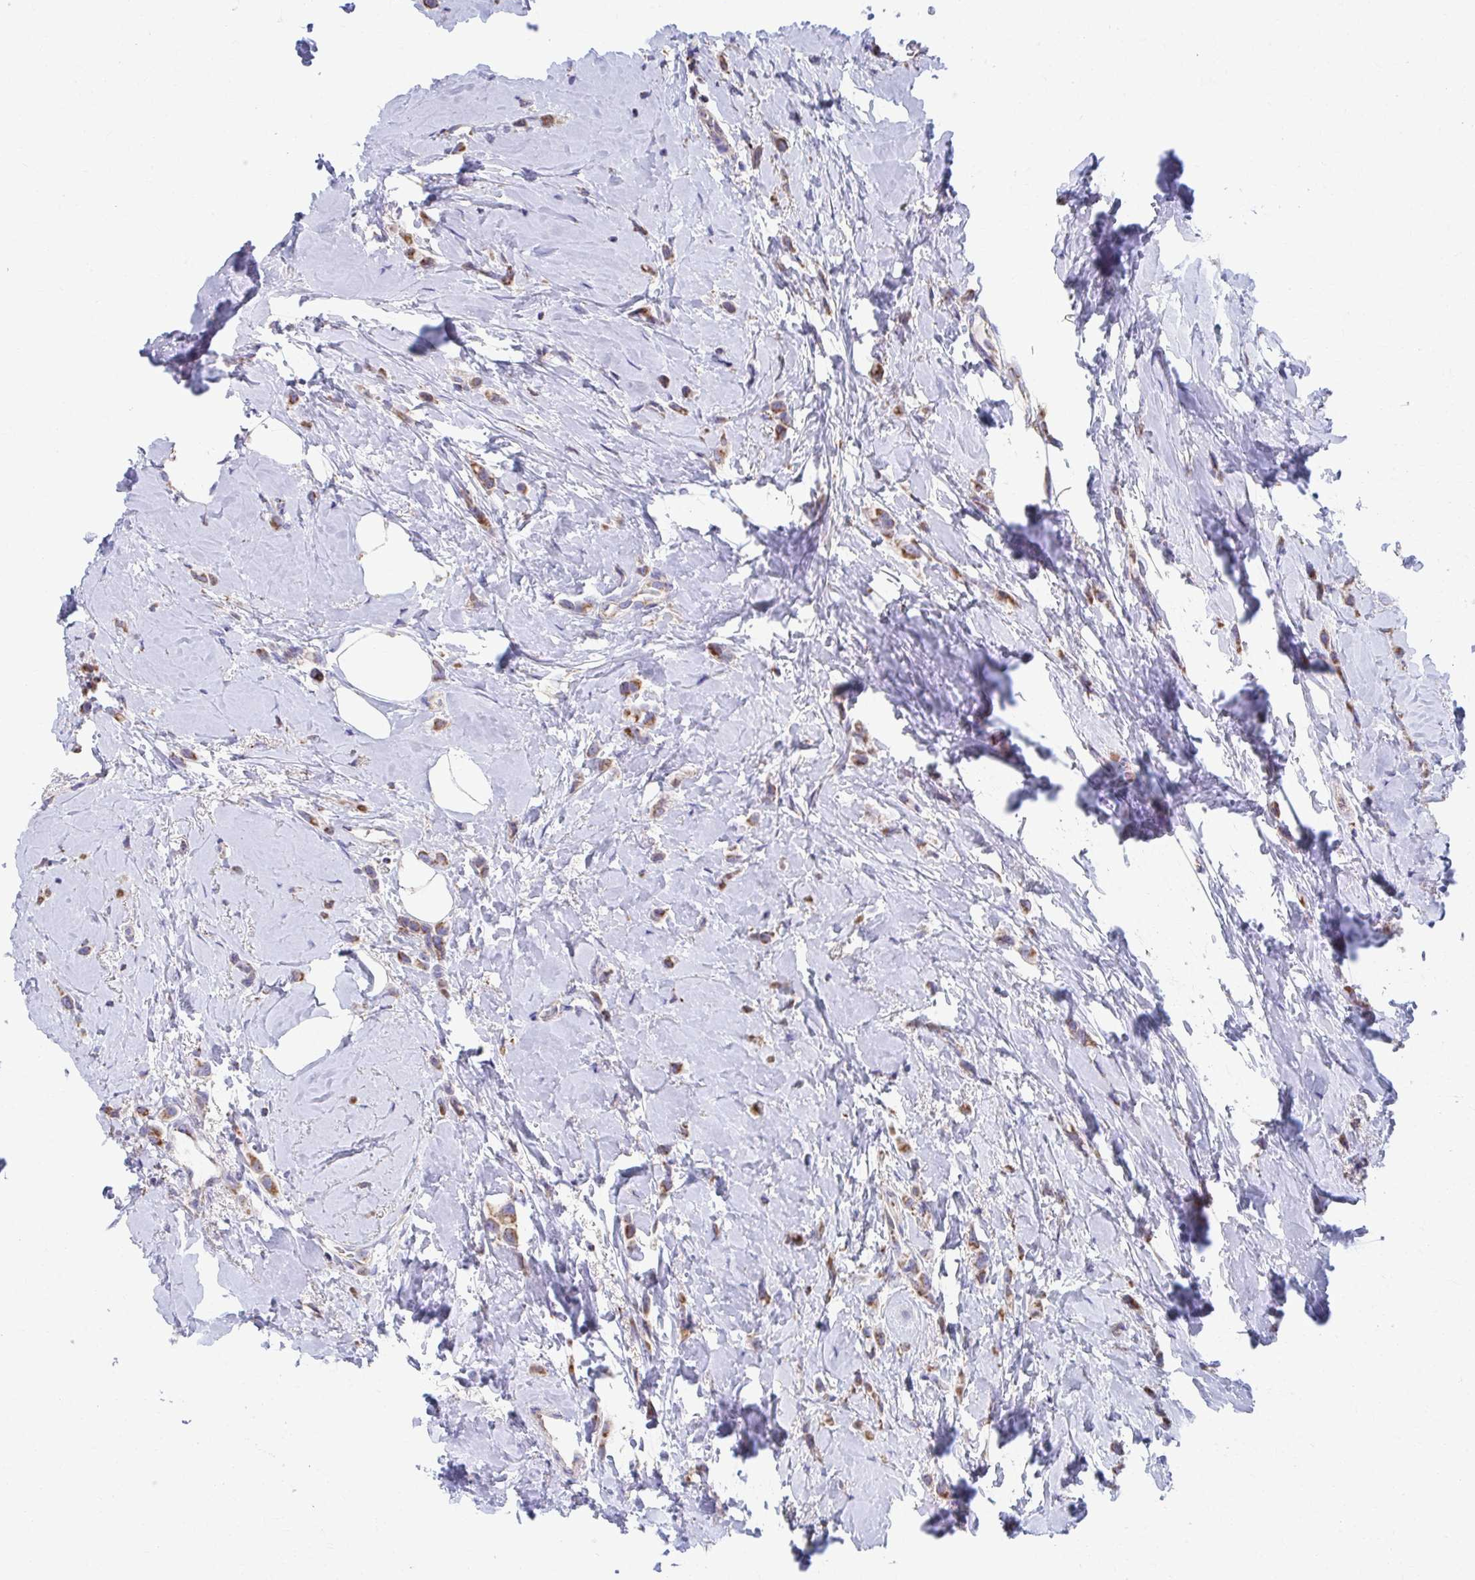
{"staining": {"intensity": "moderate", "quantity": ">75%", "location": "cytoplasmic/membranous"}, "tissue": "breast cancer", "cell_type": "Tumor cells", "image_type": "cancer", "snomed": [{"axis": "morphology", "description": "Lobular carcinoma"}, {"axis": "topography", "description": "Breast"}], "caption": "Breast cancer stained with DAB (3,3'-diaminobenzidine) immunohistochemistry (IHC) exhibits medium levels of moderate cytoplasmic/membranous staining in approximately >75% of tumor cells. The staining was performed using DAB (3,3'-diaminobenzidine), with brown indicating positive protein expression. Nuclei are stained blue with hematoxylin.", "gene": "RCC1L", "patient": {"sex": "female", "age": 66}}